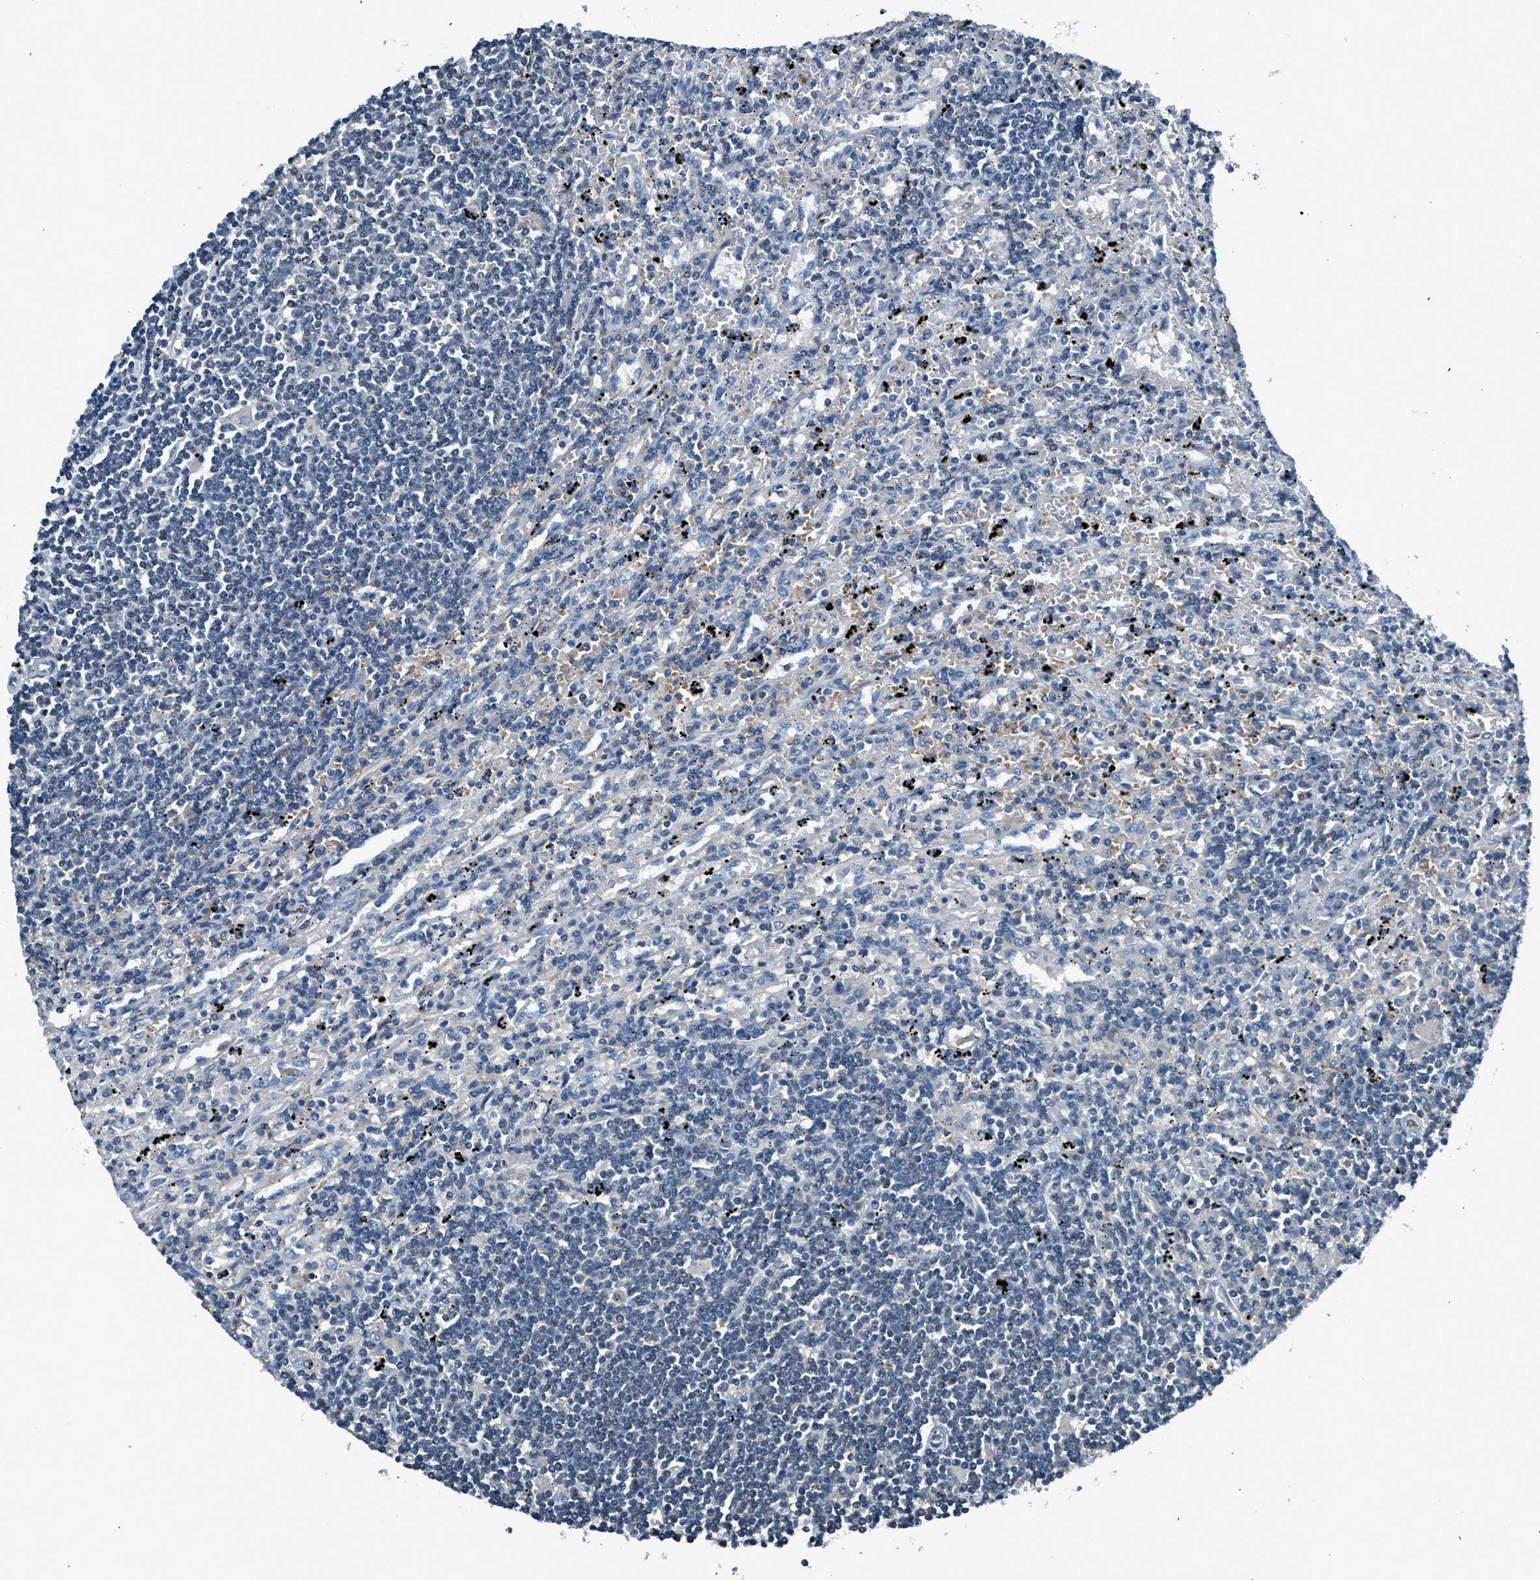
{"staining": {"intensity": "negative", "quantity": "none", "location": "none"}, "tissue": "lymphoma", "cell_type": "Tumor cells", "image_type": "cancer", "snomed": [{"axis": "morphology", "description": "Malignant lymphoma, non-Hodgkin's type, Low grade"}, {"axis": "topography", "description": "Spleen"}], "caption": "Human lymphoma stained for a protein using IHC displays no expression in tumor cells.", "gene": "LMLN", "patient": {"sex": "male", "age": 76}}